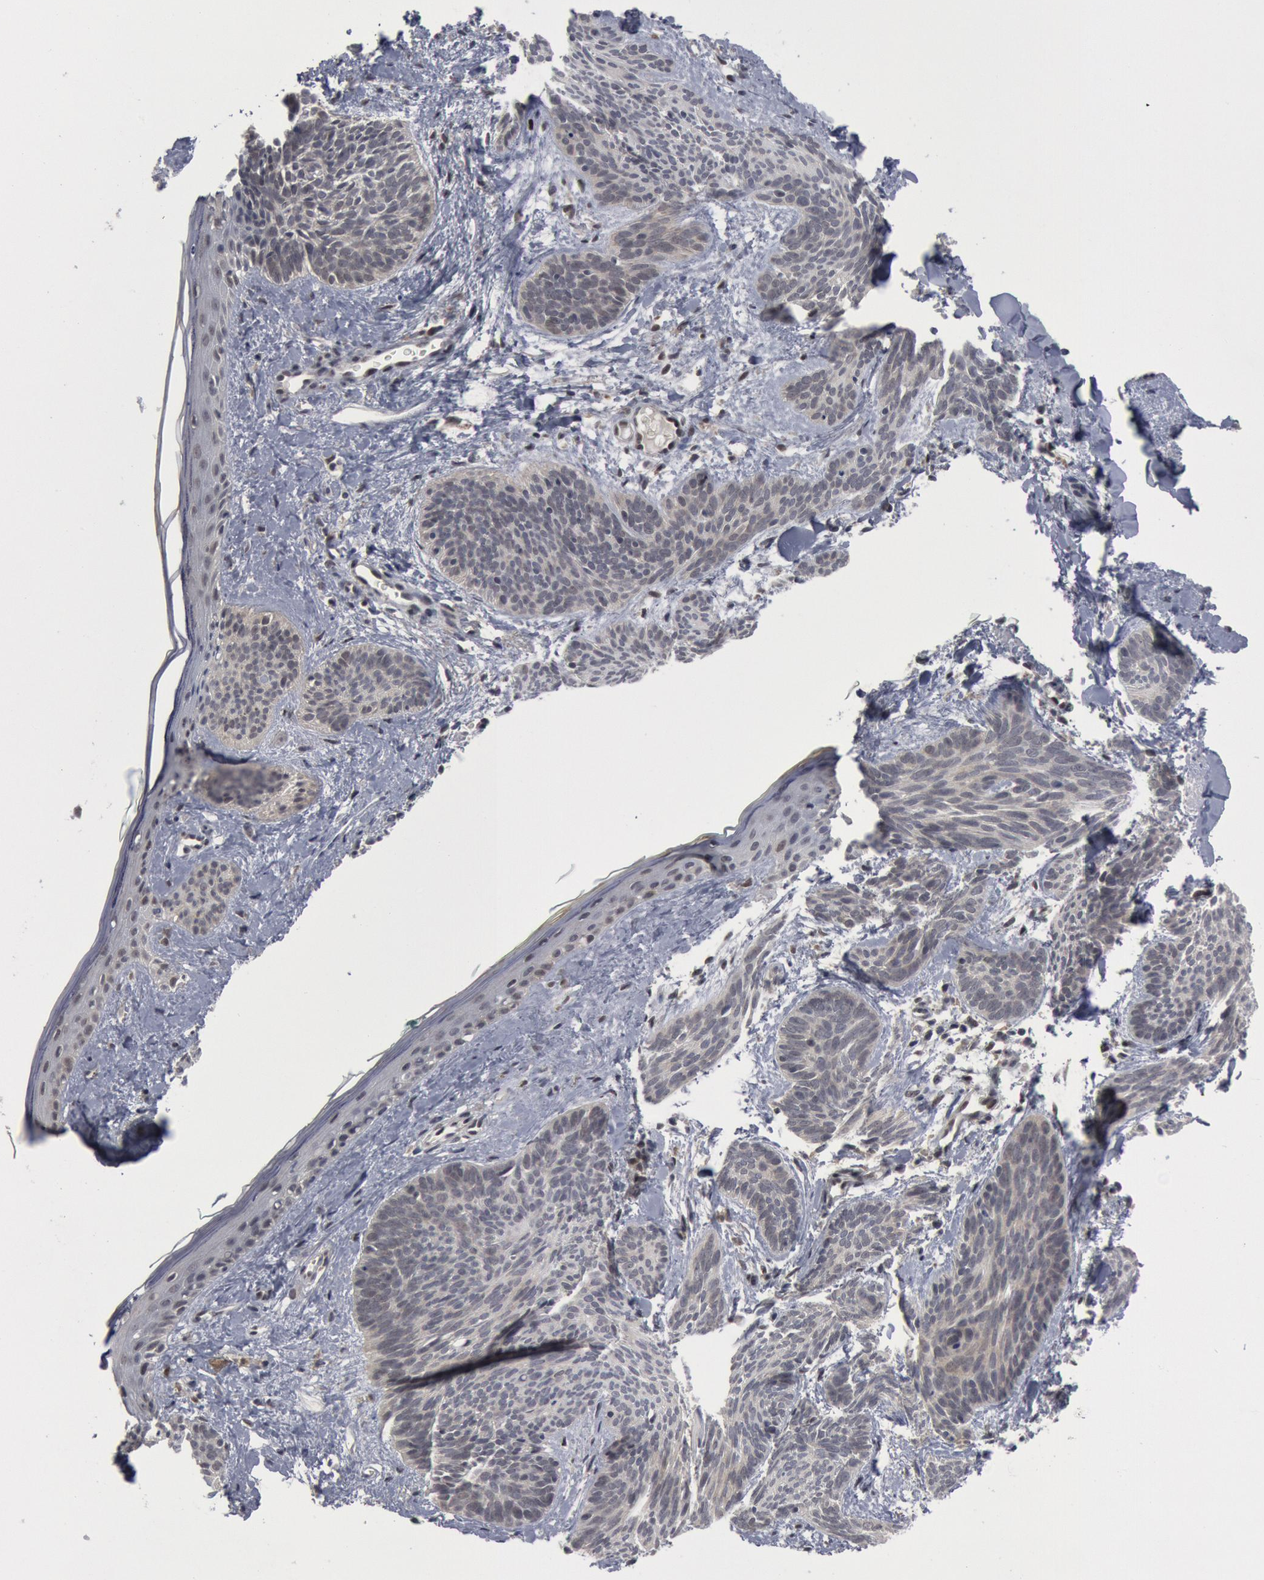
{"staining": {"intensity": "negative", "quantity": "none", "location": "none"}, "tissue": "skin cancer", "cell_type": "Tumor cells", "image_type": "cancer", "snomed": [{"axis": "morphology", "description": "Basal cell carcinoma"}, {"axis": "topography", "description": "Skin"}], "caption": "The micrograph shows no significant positivity in tumor cells of skin cancer (basal cell carcinoma).", "gene": "FOXO1", "patient": {"sex": "female", "age": 81}}